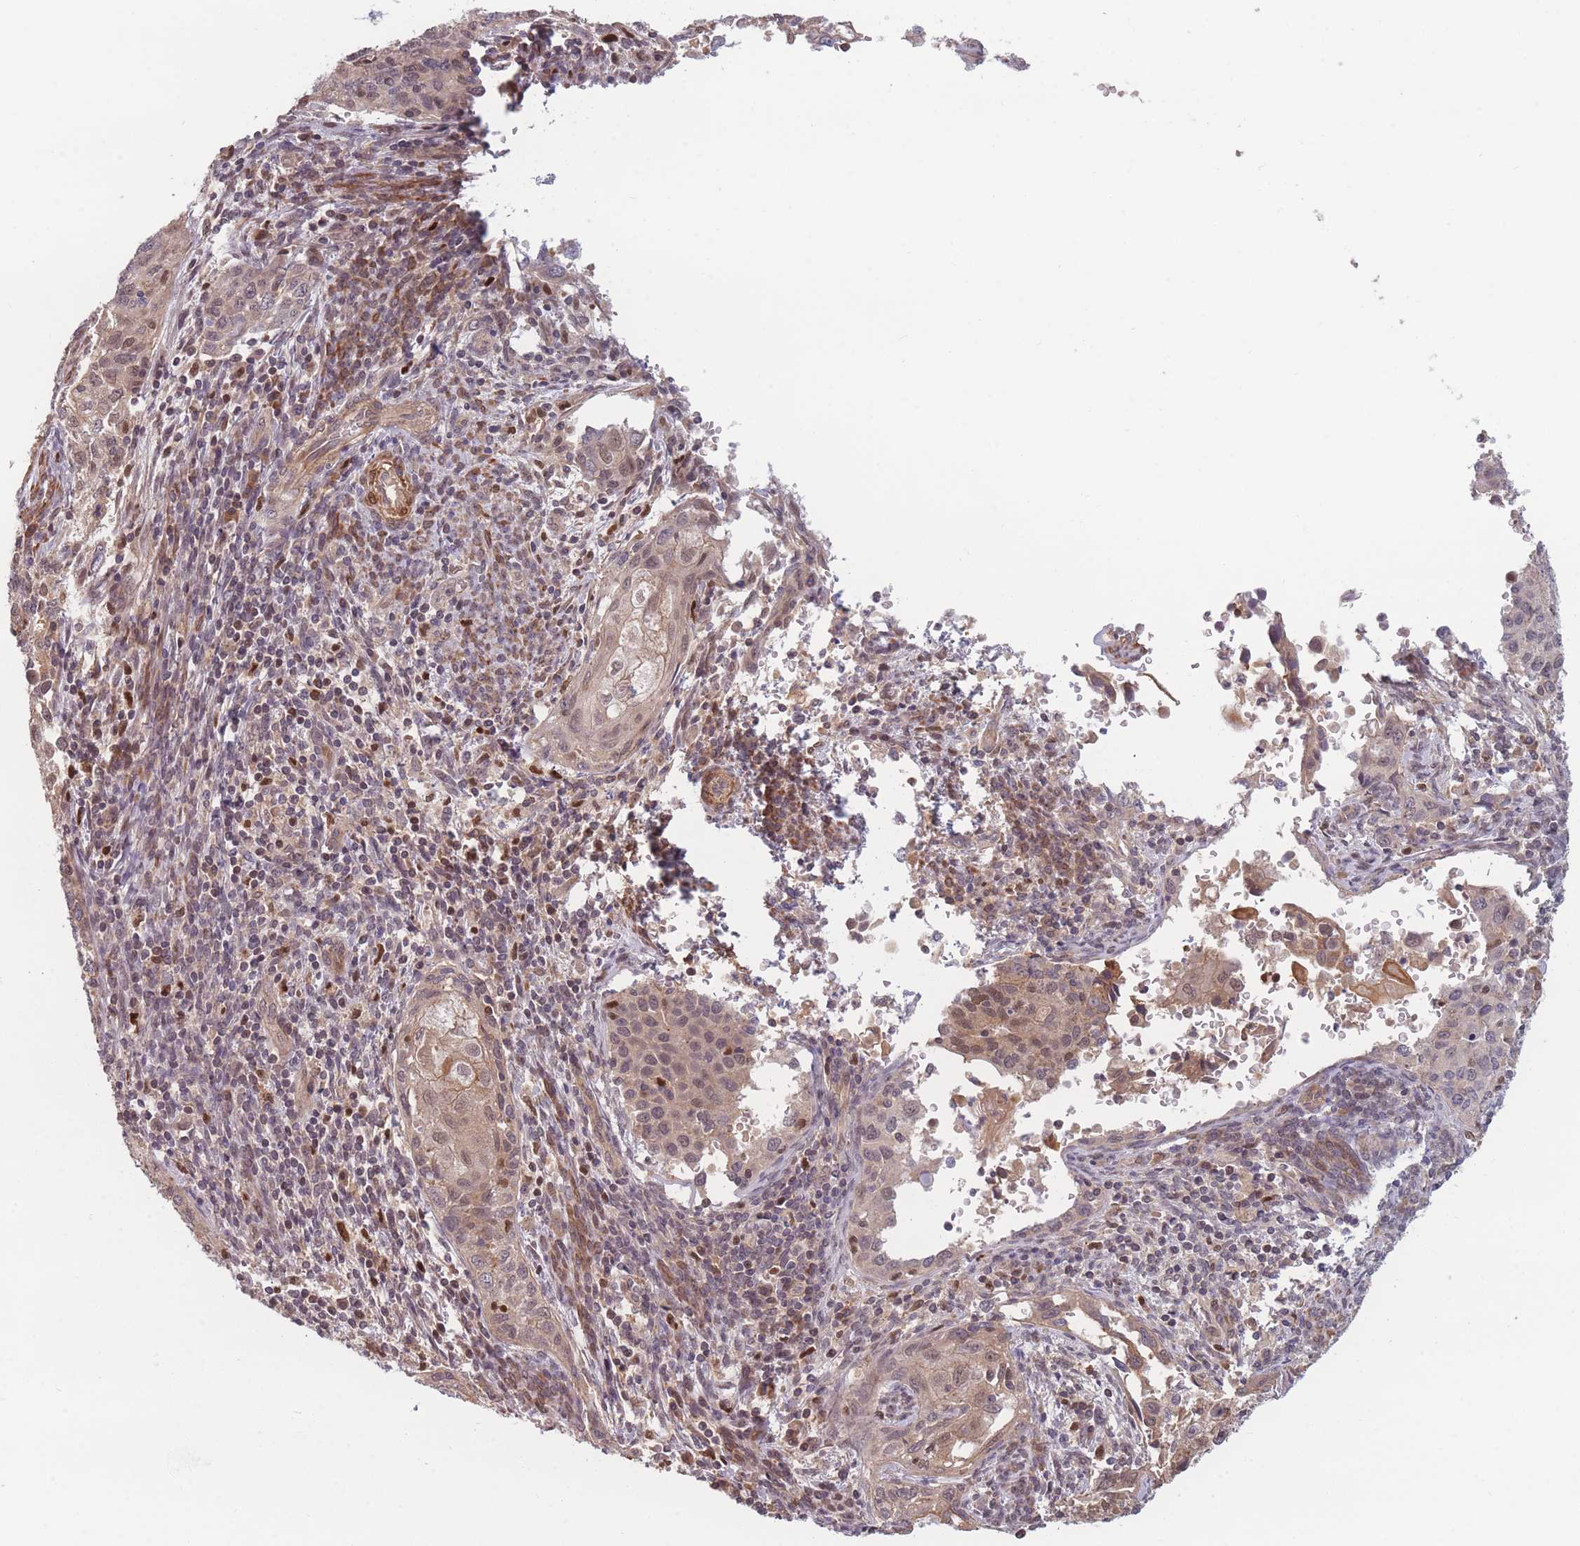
{"staining": {"intensity": "weak", "quantity": ">75%", "location": "cytoplasmic/membranous,nuclear"}, "tissue": "cervical cancer", "cell_type": "Tumor cells", "image_type": "cancer", "snomed": [{"axis": "morphology", "description": "Squamous cell carcinoma, NOS"}, {"axis": "topography", "description": "Cervix"}], "caption": "Cervical cancer (squamous cell carcinoma) tissue shows weak cytoplasmic/membranous and nuclear staining in approximately >75% of tumor cells", "gene": "FAM153A", "patient": {"sex": "female", "age": 67}}